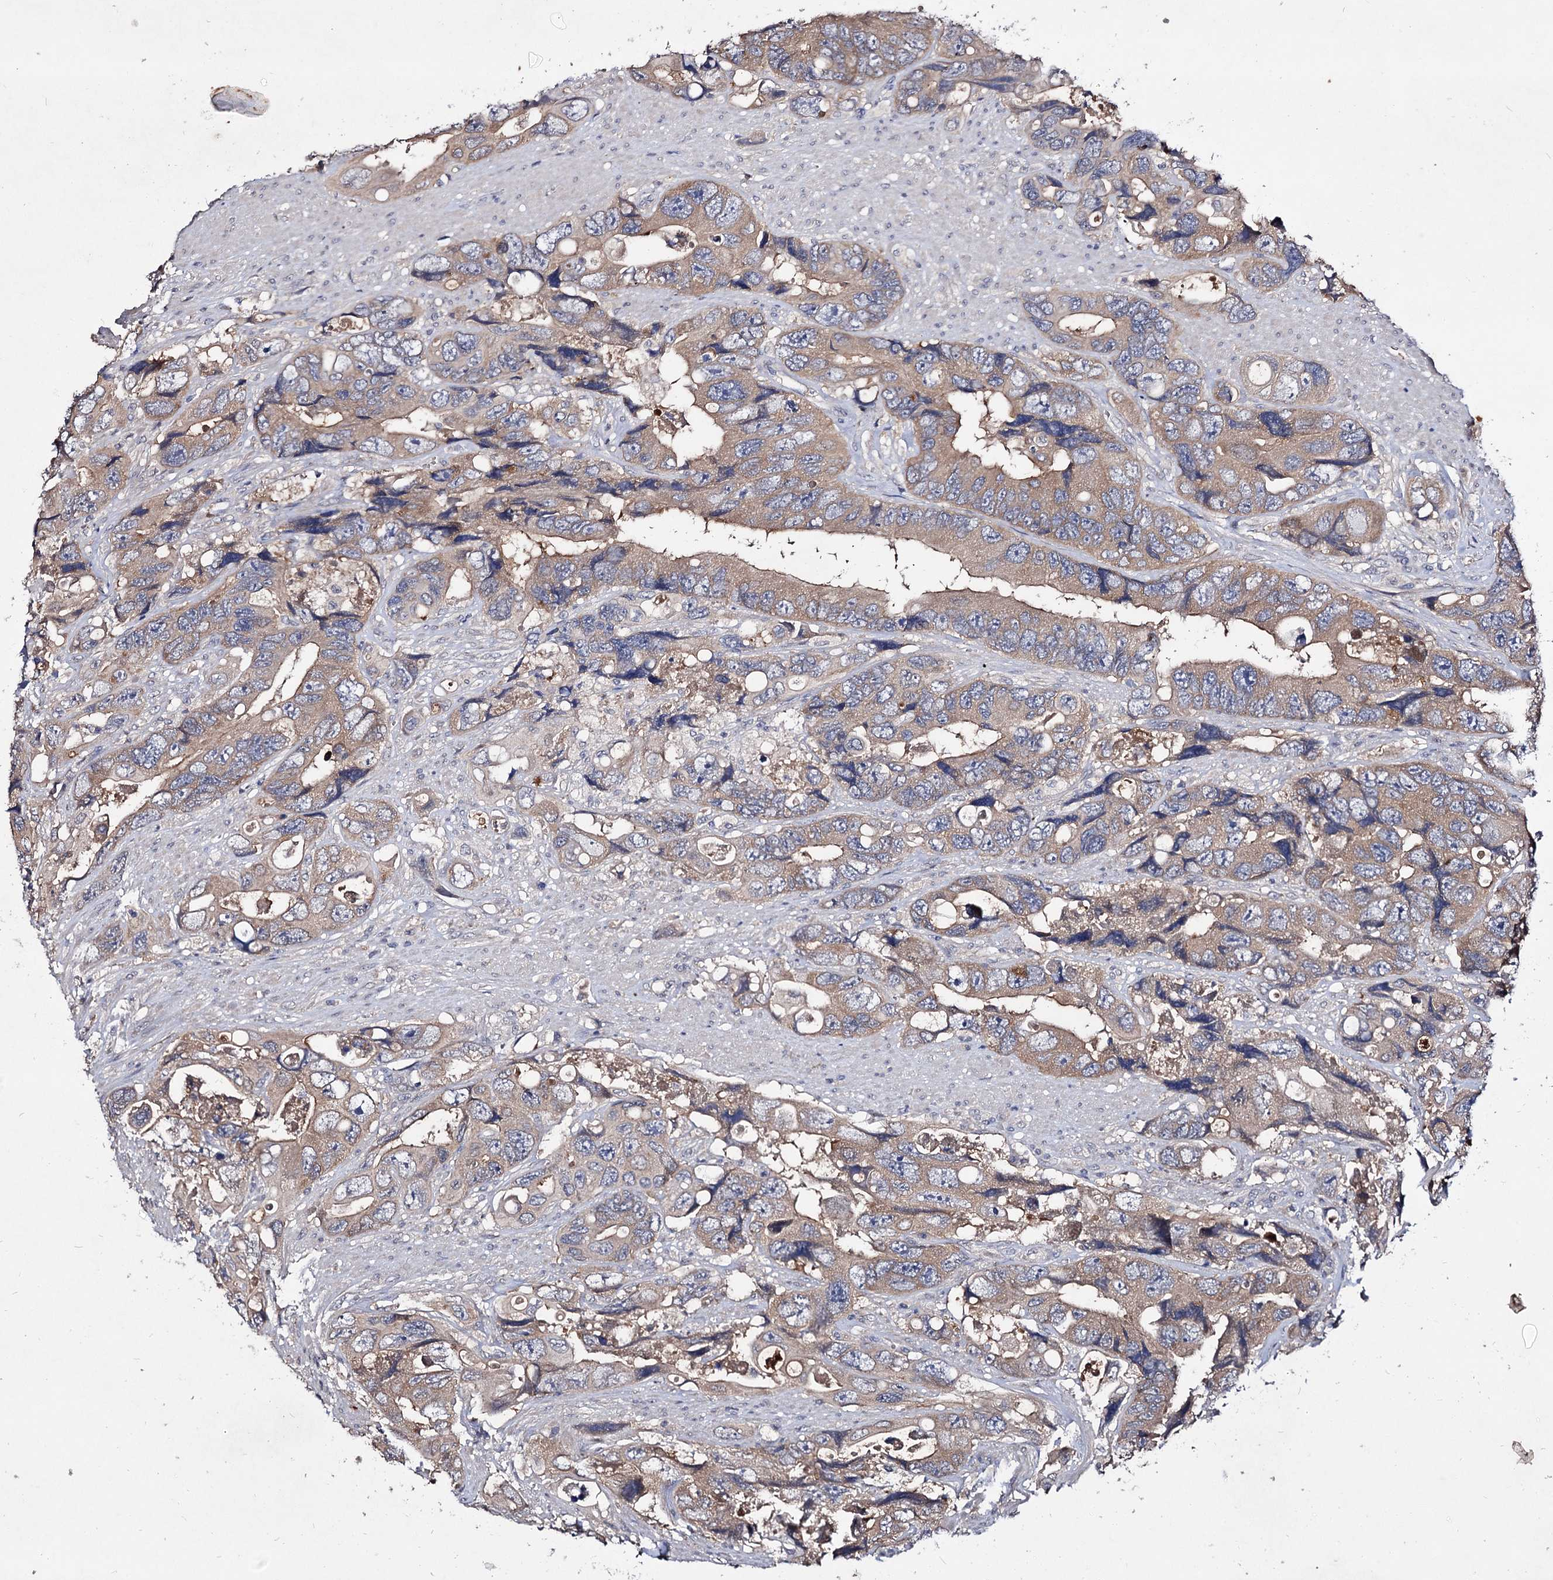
{"staining": {"intensity": "moderate", "quantity": ">75%", "location": "cytoplasmic/membranous"}, "tissue": "colorectal cancer", "cell_type": "Tumor cells", "image_type": "cancer", "snomed": [{"axis": "morphology", "description": "Adenocarcinoma, NOS"}, {"axis": "topography", "description": "Rectum"}], "caption": "Immunohistochemistry (IHC) image of human colorectal cancer stained for a protein (brown), which demonstrates medium levels of moderate cytoplasmic/membranous positivity in about >75% of tumor cells.", "gene": "ARFIP2", "patient": {"sex": "male", "age": 57}}